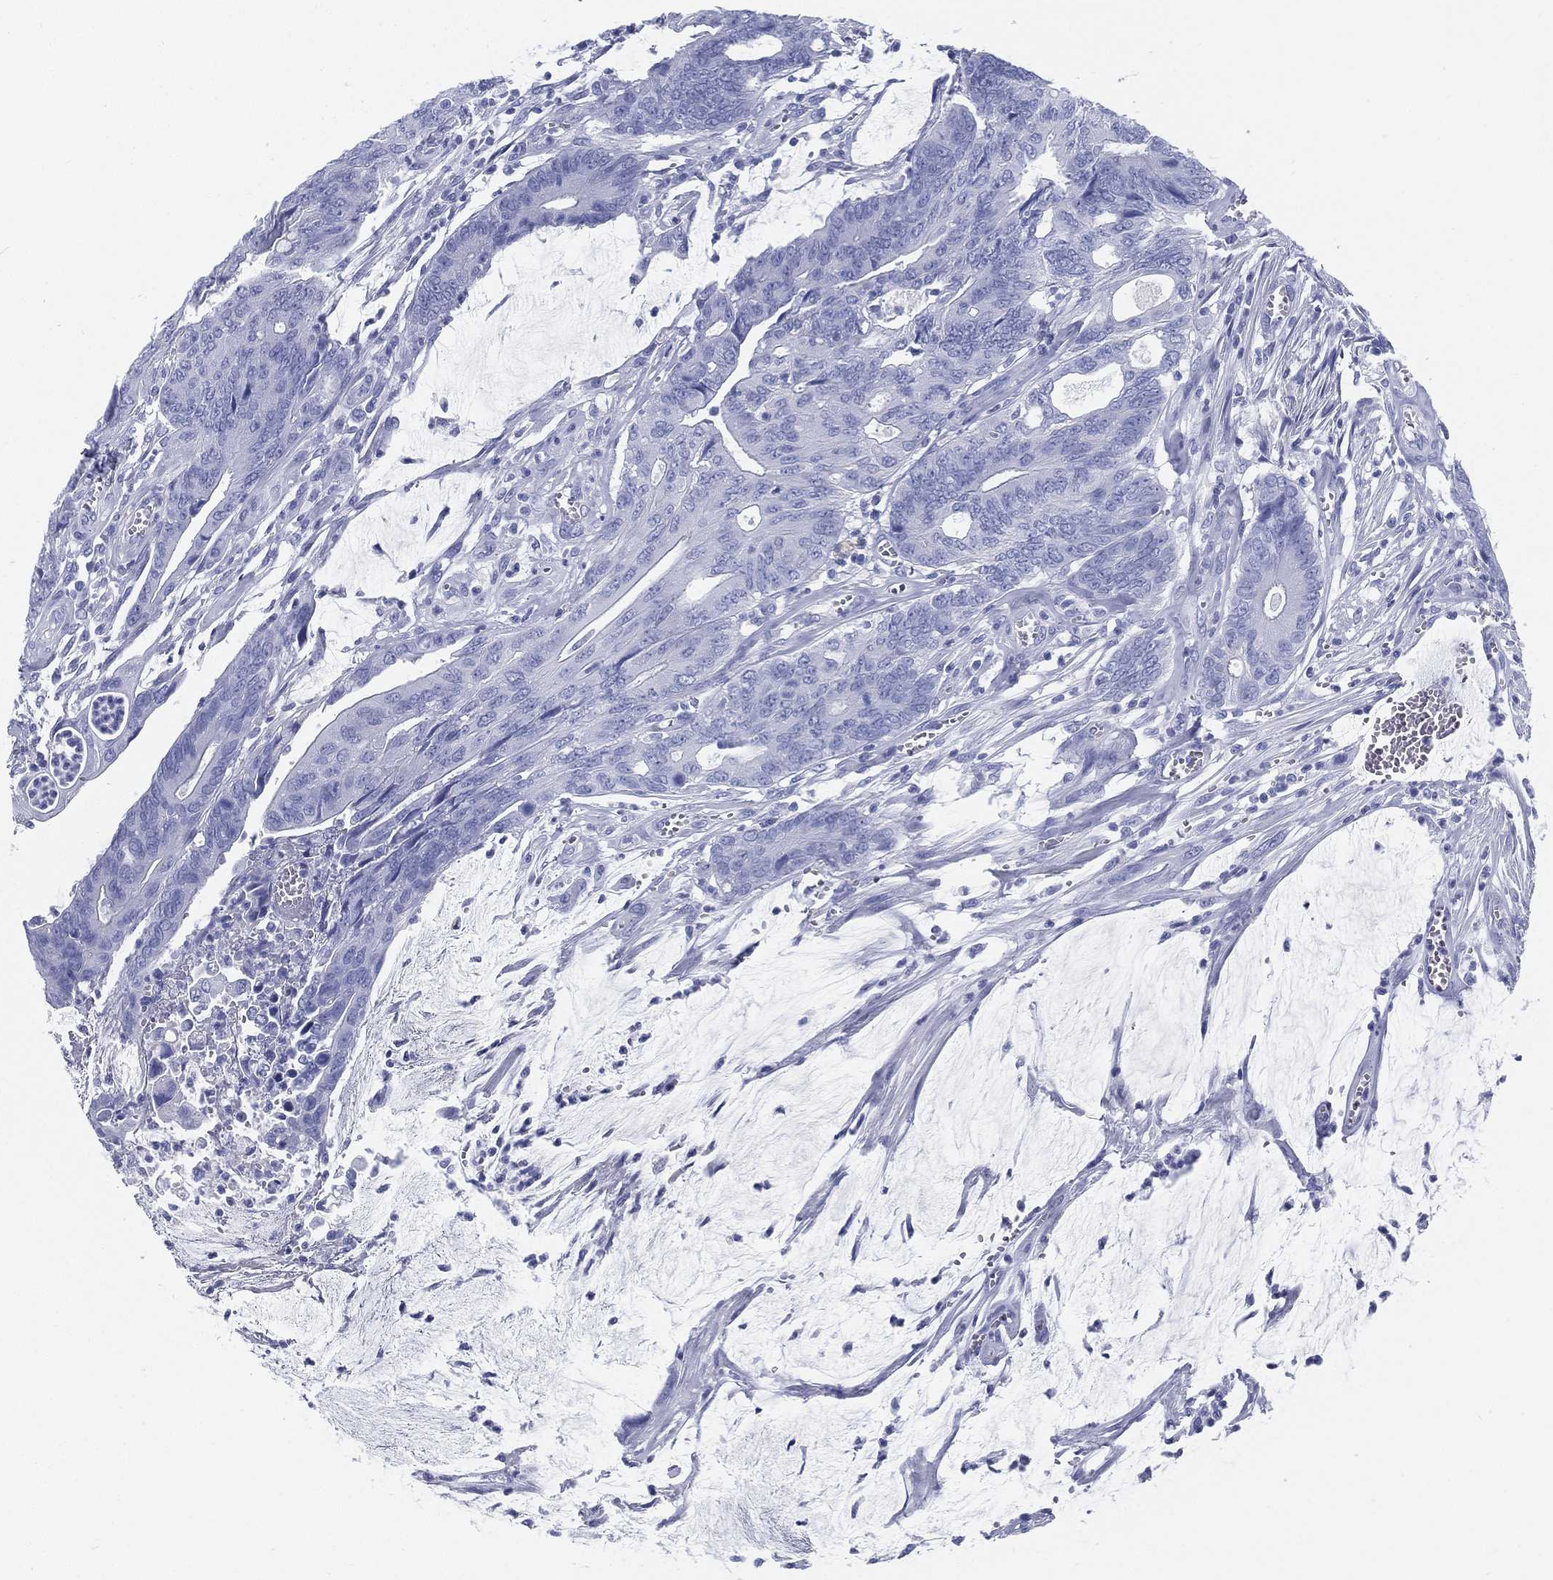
{"staining": {"intensity": "negative", "quantity": "none", "location": "none"}, "tissue": "colorectal cancer", "cell_type": "Tumor cells", "image_type": "cancer", "snomed": [{"axis": "morphology", "description": "Normal tissue, NOS"}, {"axis": "morphology", "description": "Adenocarcinoma, NOS"}, {"axis": "topography", "description": "Colon"}], "caption": "Micrograph shows no protein expression in tumor cells of colorectal cancer tissue.", "gene": "TMEM252", "patient": {"sex": "male", "age": 65}}